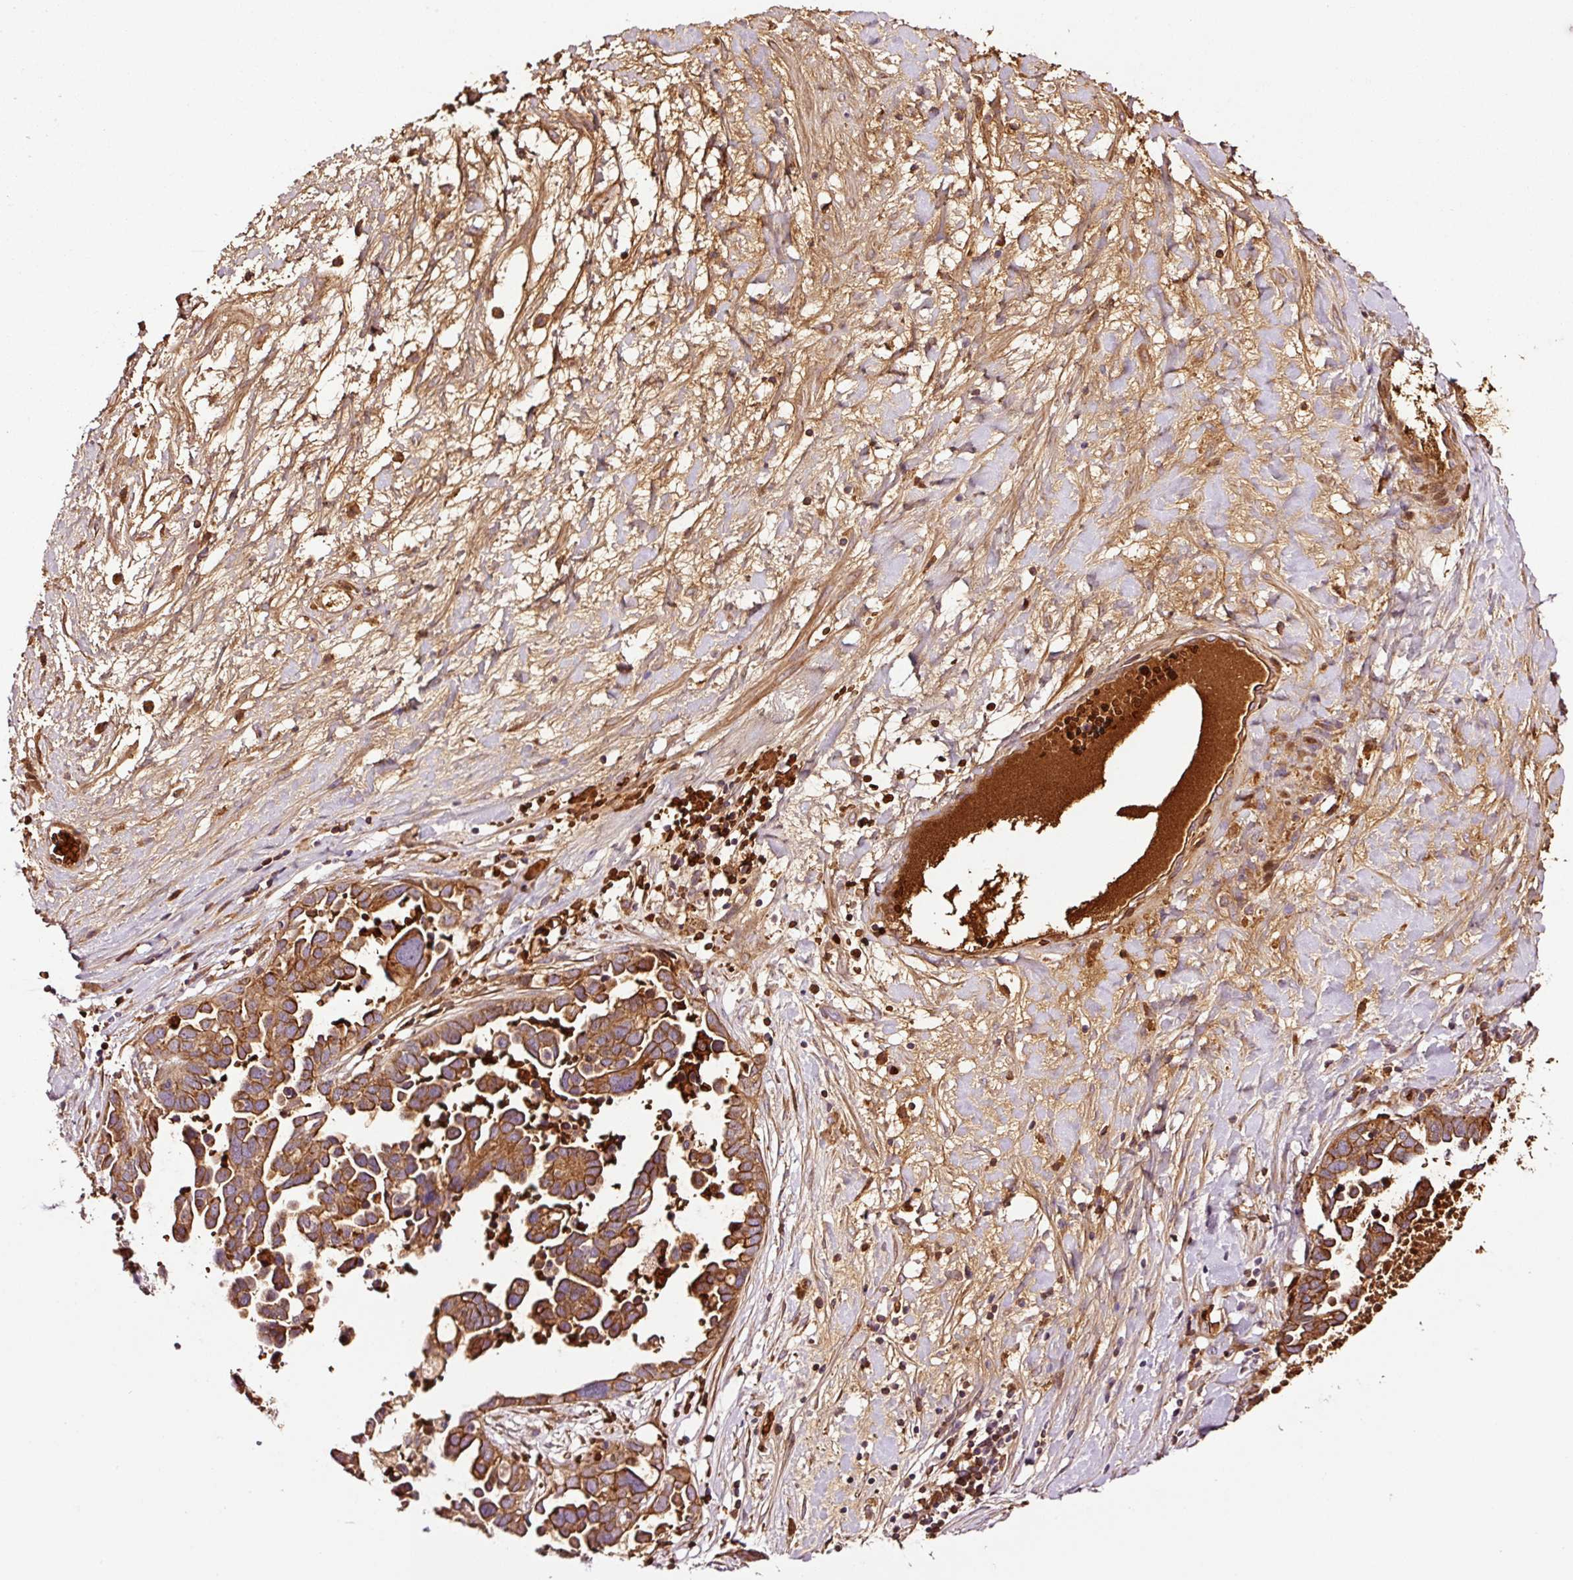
{"staining": {"intensity": "strong", "quantity": ">75%", "location": "cytoplasmic/membranous"}, "tissue": "ovarian cancer", "cell_type": "Tumor cells", "image_type": "cancer", "snomed": [{"axis": "morphology", "description": "Cystadenocarcinoma, serous, NOS"}, {"axis": "topography", "description": "Ovary"}], "caption": "Immunohistochemistry (IHC) of serous cystadenocarcinoma (ovarian) displays high levels of strong cytoplasmic/membranous staining in about >75% of tumor cells.", "gene": "PGLYRP2", "patient": {"sex": "female", "age": 54}}